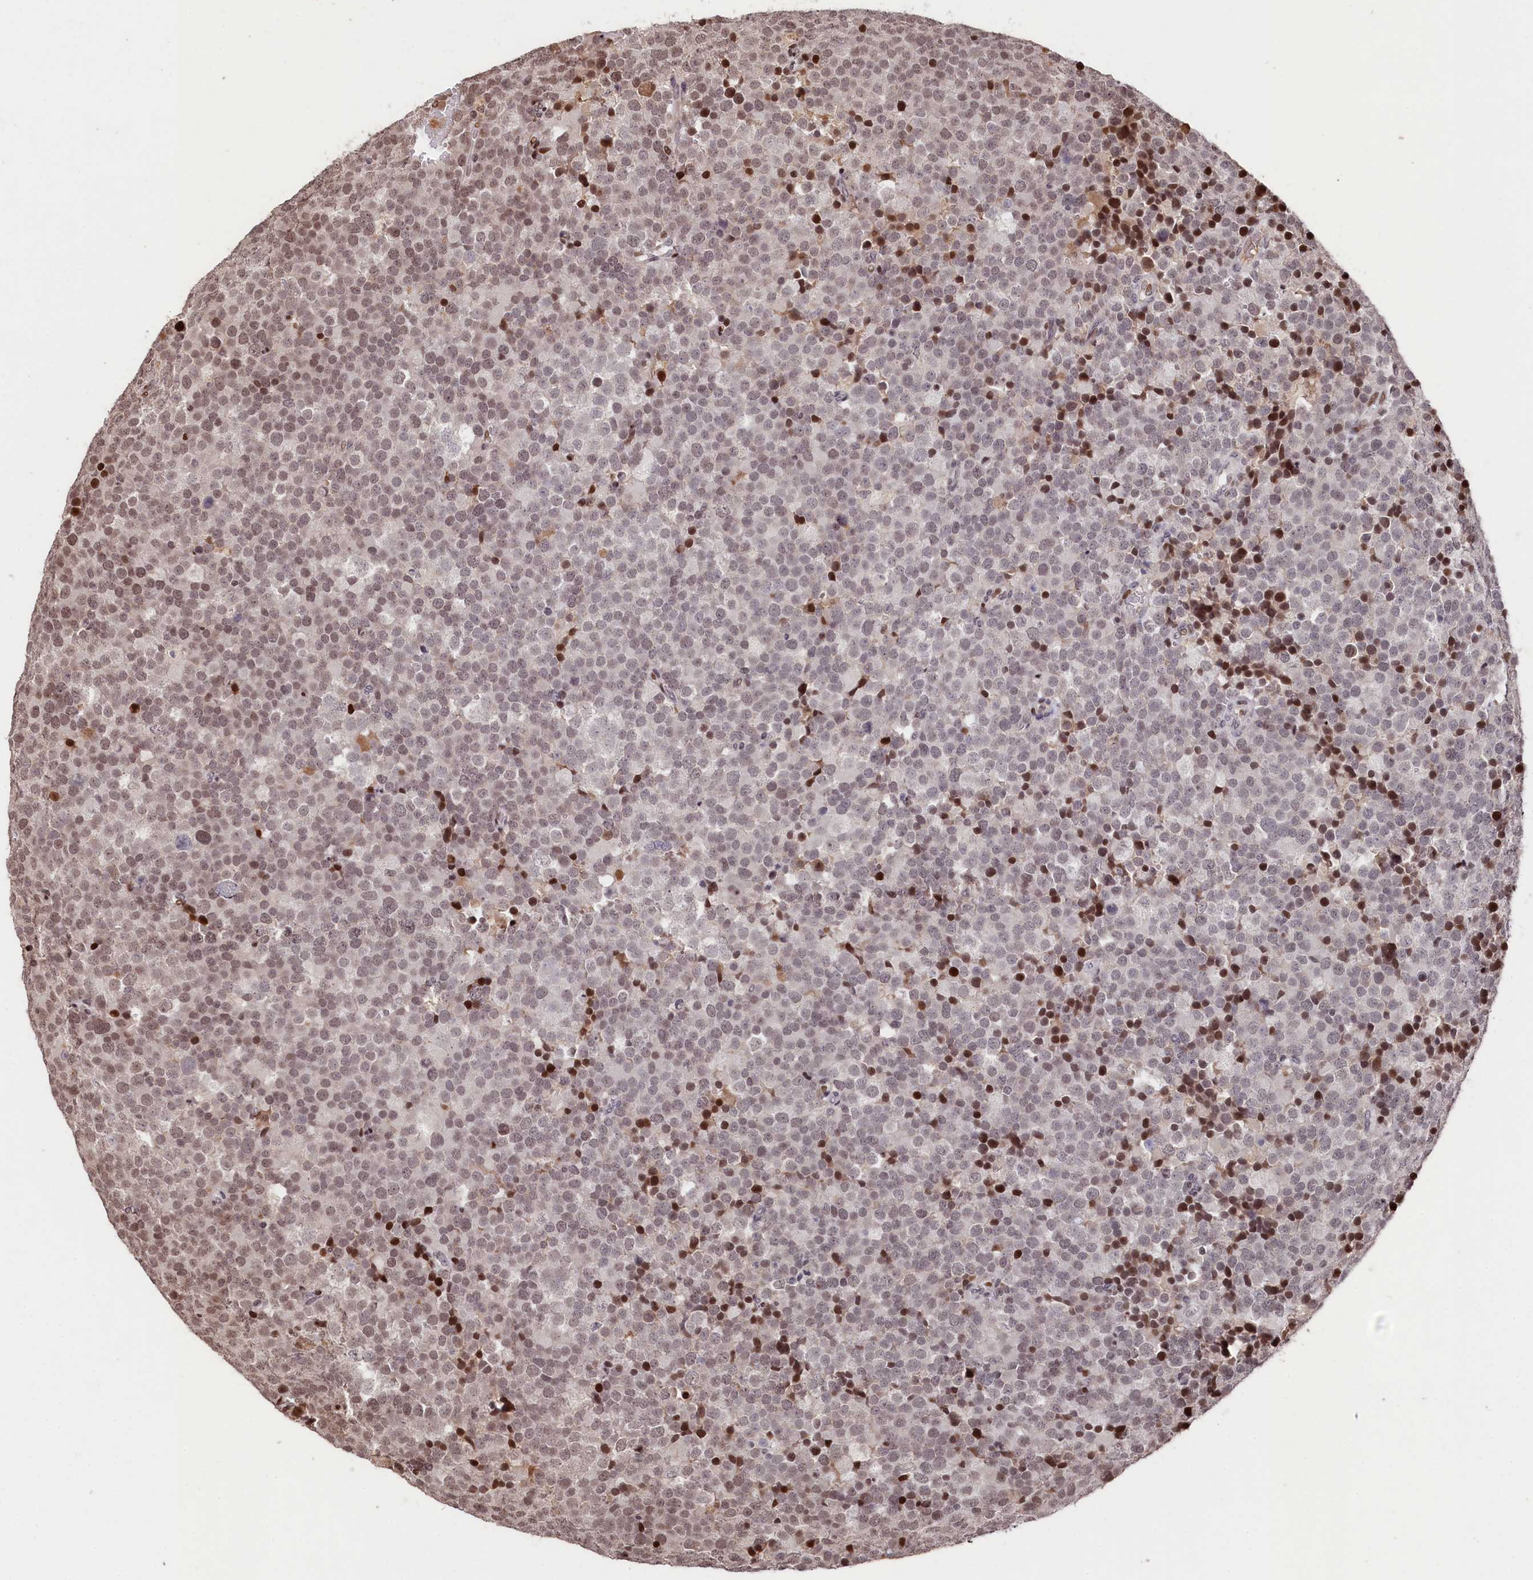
{"staining": {"intensity": "negative", "quantity": "none", "location": "none"}, "tissue": "testis cancer", "cell_type": "Tumor cells", "image_type": "cancer", "snomed": [{"axis": "morphology", "description": "Seminoma, NOS"}, {"axis": "topography", "description": "Testis"}], "caption": "Histopathology image shows no significant protein positivity in tumor cells of testis cancer (seminoma).", "gene": "MCF2L2", "patient": {"sex": "male", "age": 71}}